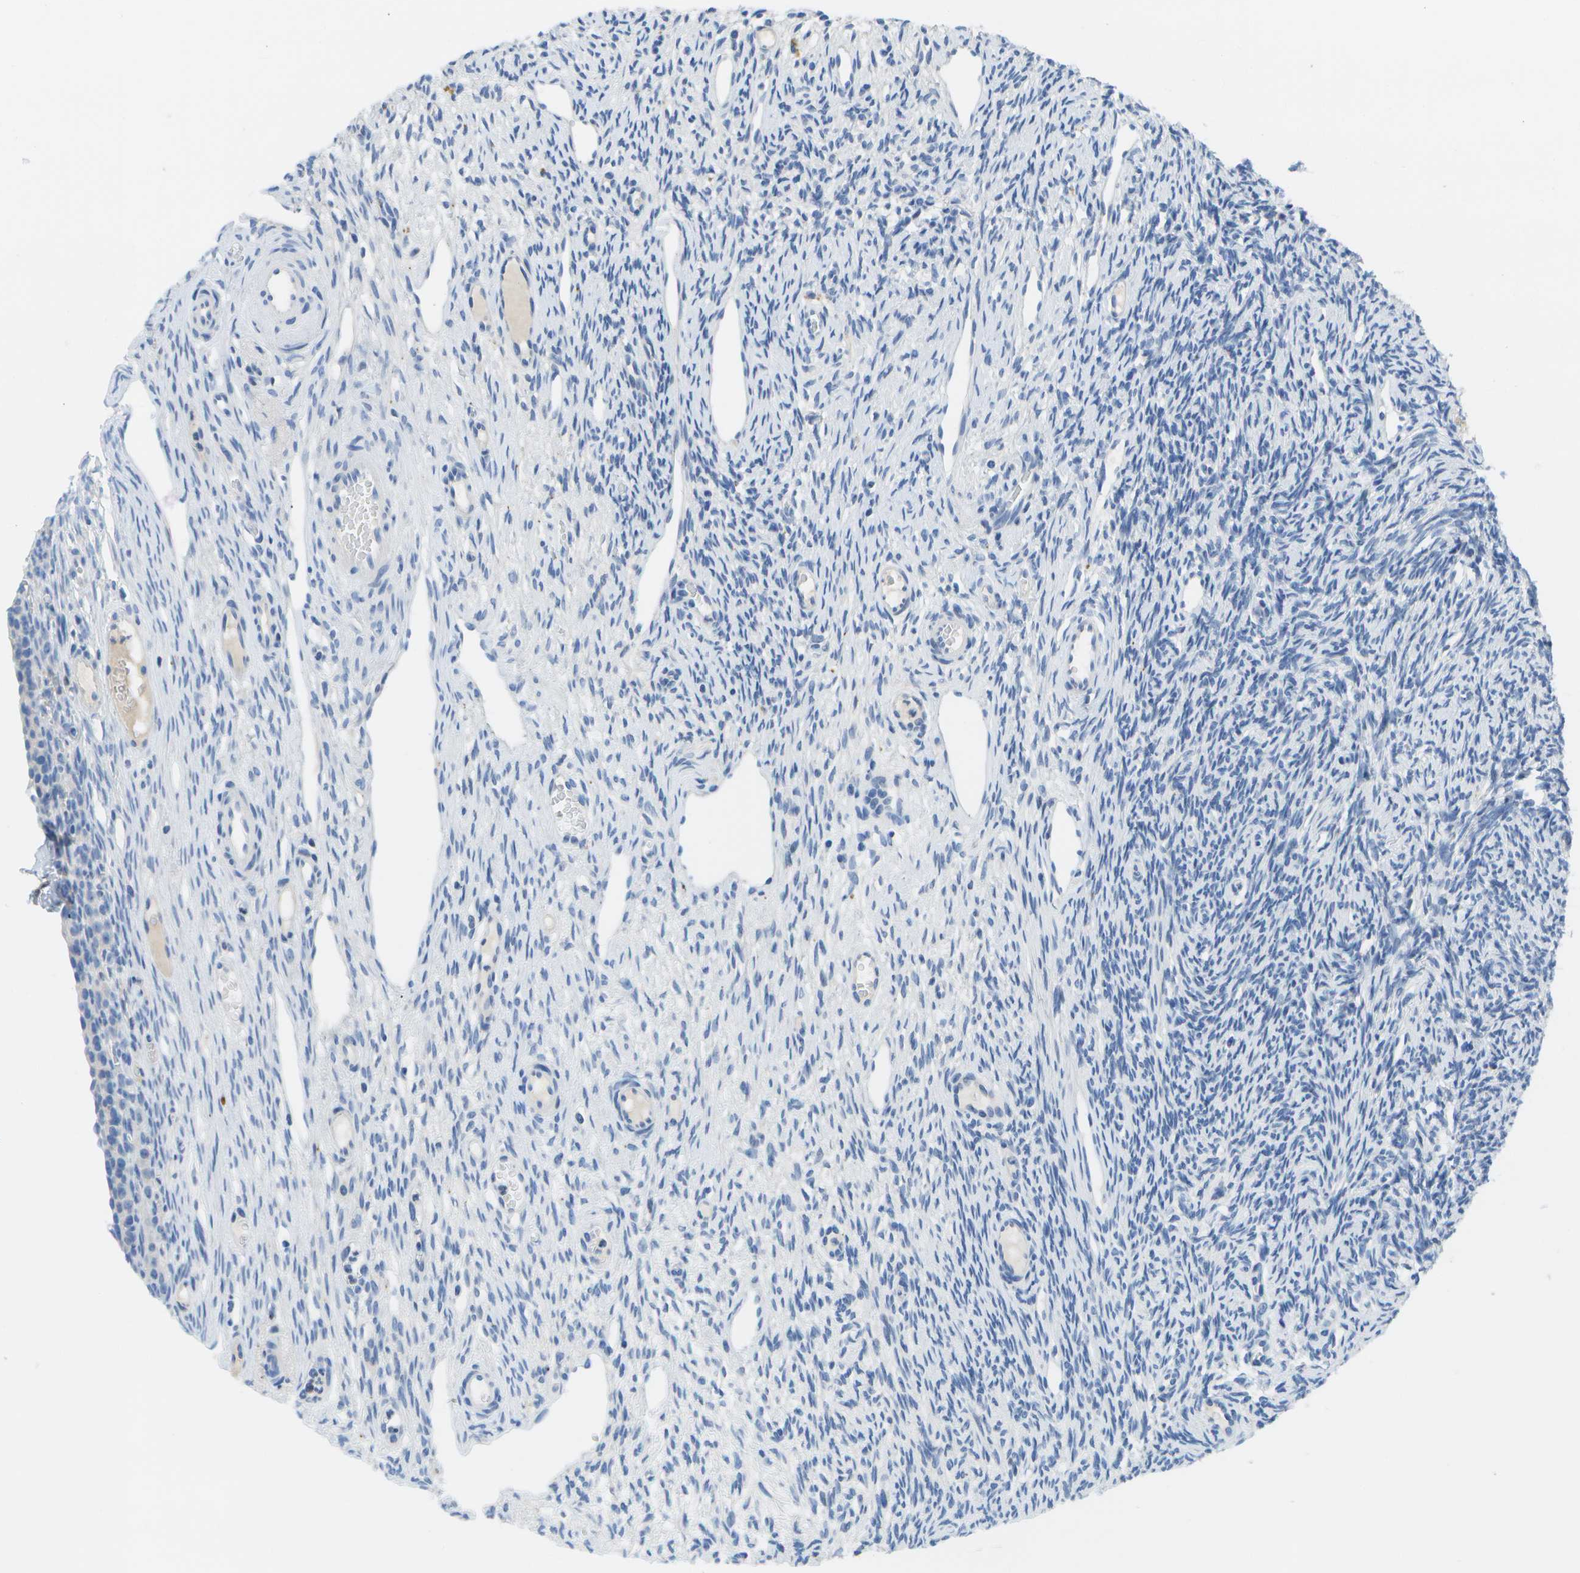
{"staining": {"intensity": "negative", "quantity": "none", "location": "none"}, "tissue": "ovary", "cell_type": "Follicle cells", "image_type": "normal", "snomed": [{"axis": "morphology", "description": "Normal tissue, NOS"}, {"axis": "topography", "description": "Ovary"}], "caption": "Follicle cells are negative for brown protein staining in normal ovary. (Brightfield microscopy of DAB immunohistochemistry at high magnification).", "gene": "MS4A1", "patient": {"sex": "female", "age": 33}}